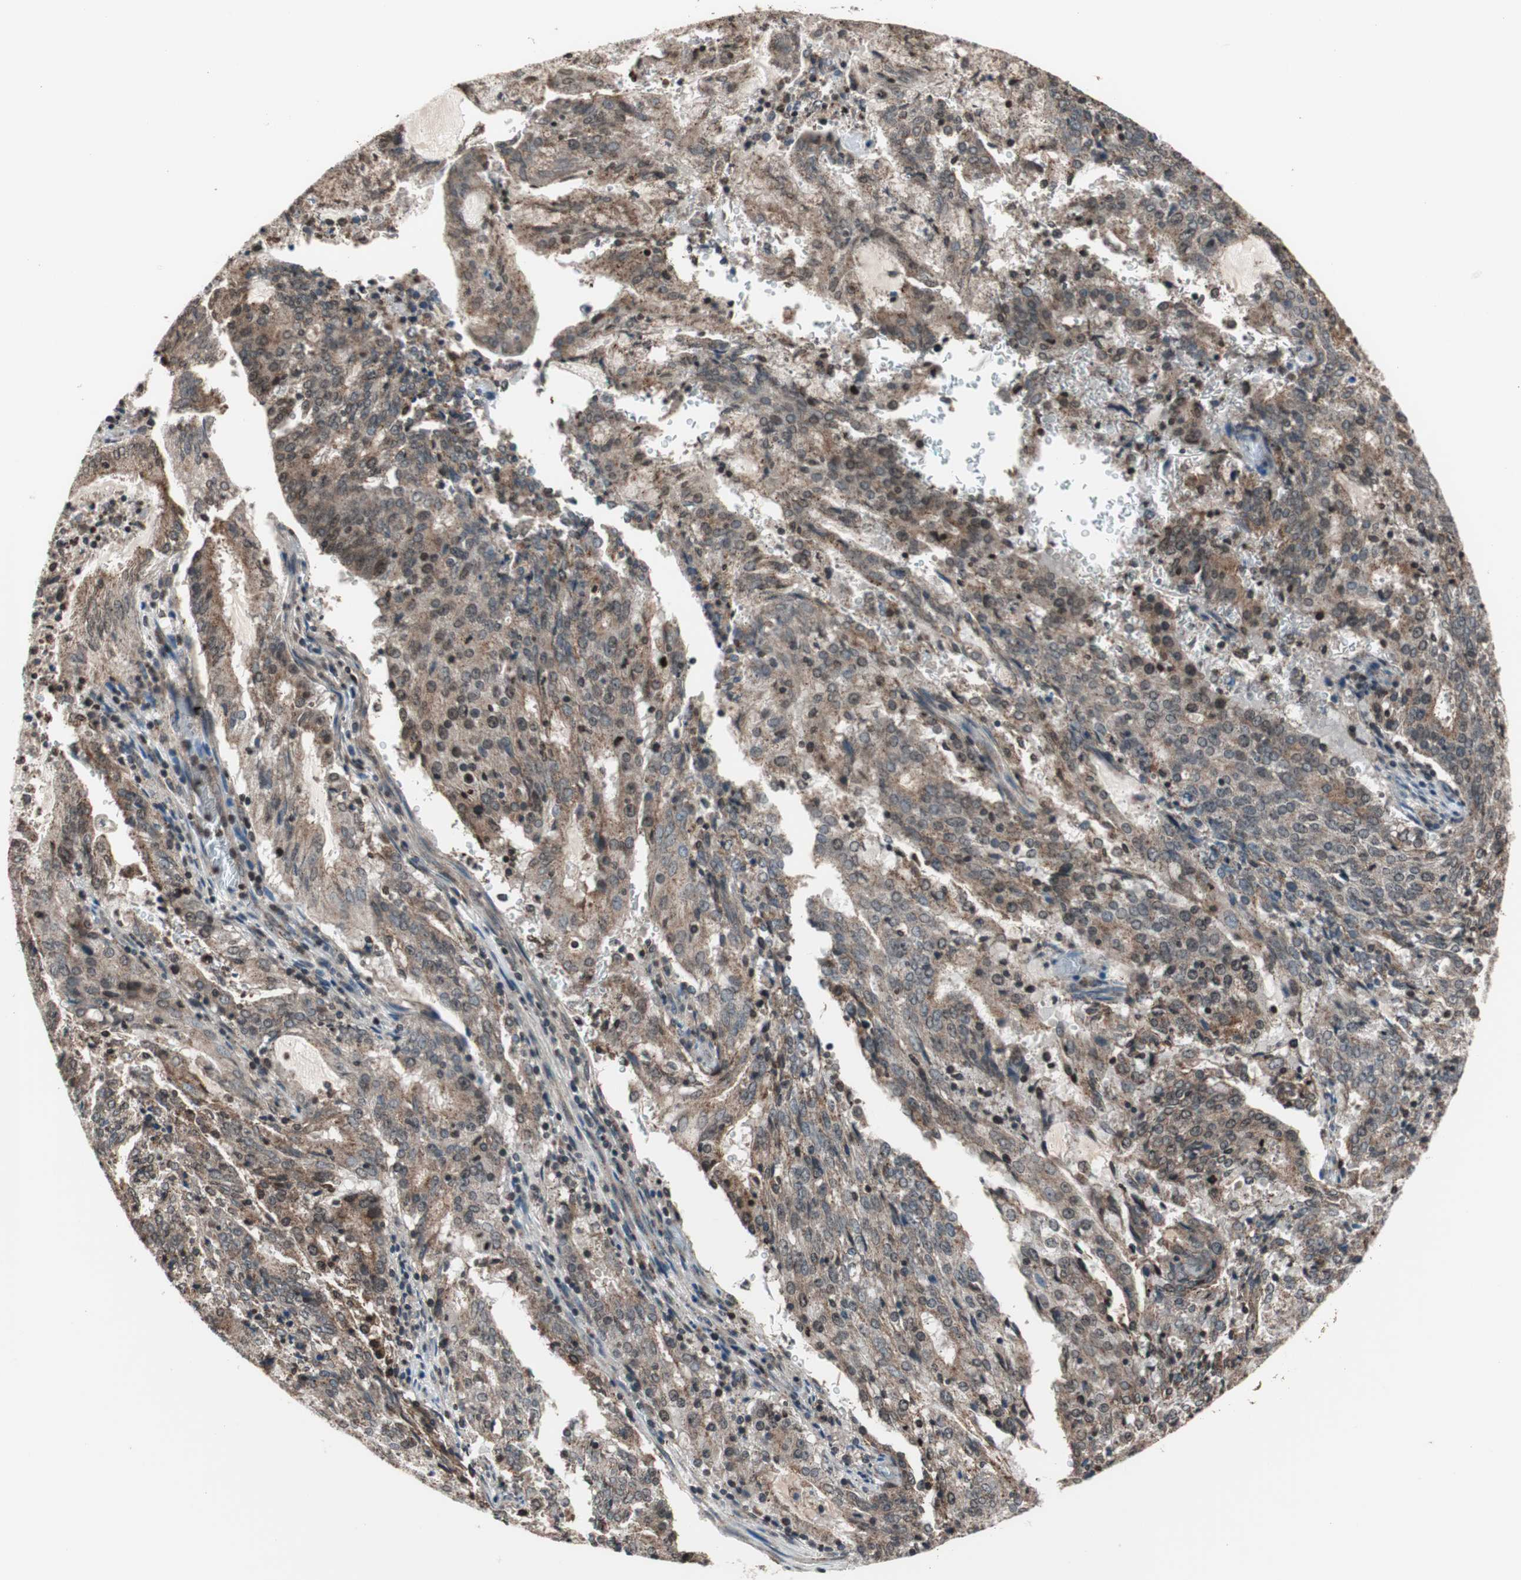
{"staining": {"intensity": "weak", "quantity": "25%-75%", "location": "cytoplasmic/membranous,nuclear"}, "tissue": "cervical cancer", "cell_type": "Tumor cells", "image_type": "cancer", "snomed": [{"axis": "morphology", "description": "Adenocarcinoma, NOS"}, {"axis": "topography", "description": "Cervix"}], "caption": "Weak cytoplasmic/membranous and nuclear protein positivity is appreciated in about 25%-75% of tumor cells in cervical adenocarcinoma. (IHC, brightfield microscopy, high magnification).", "gene": "RFC1", "patient": {"sex": "female", "age": 44}}